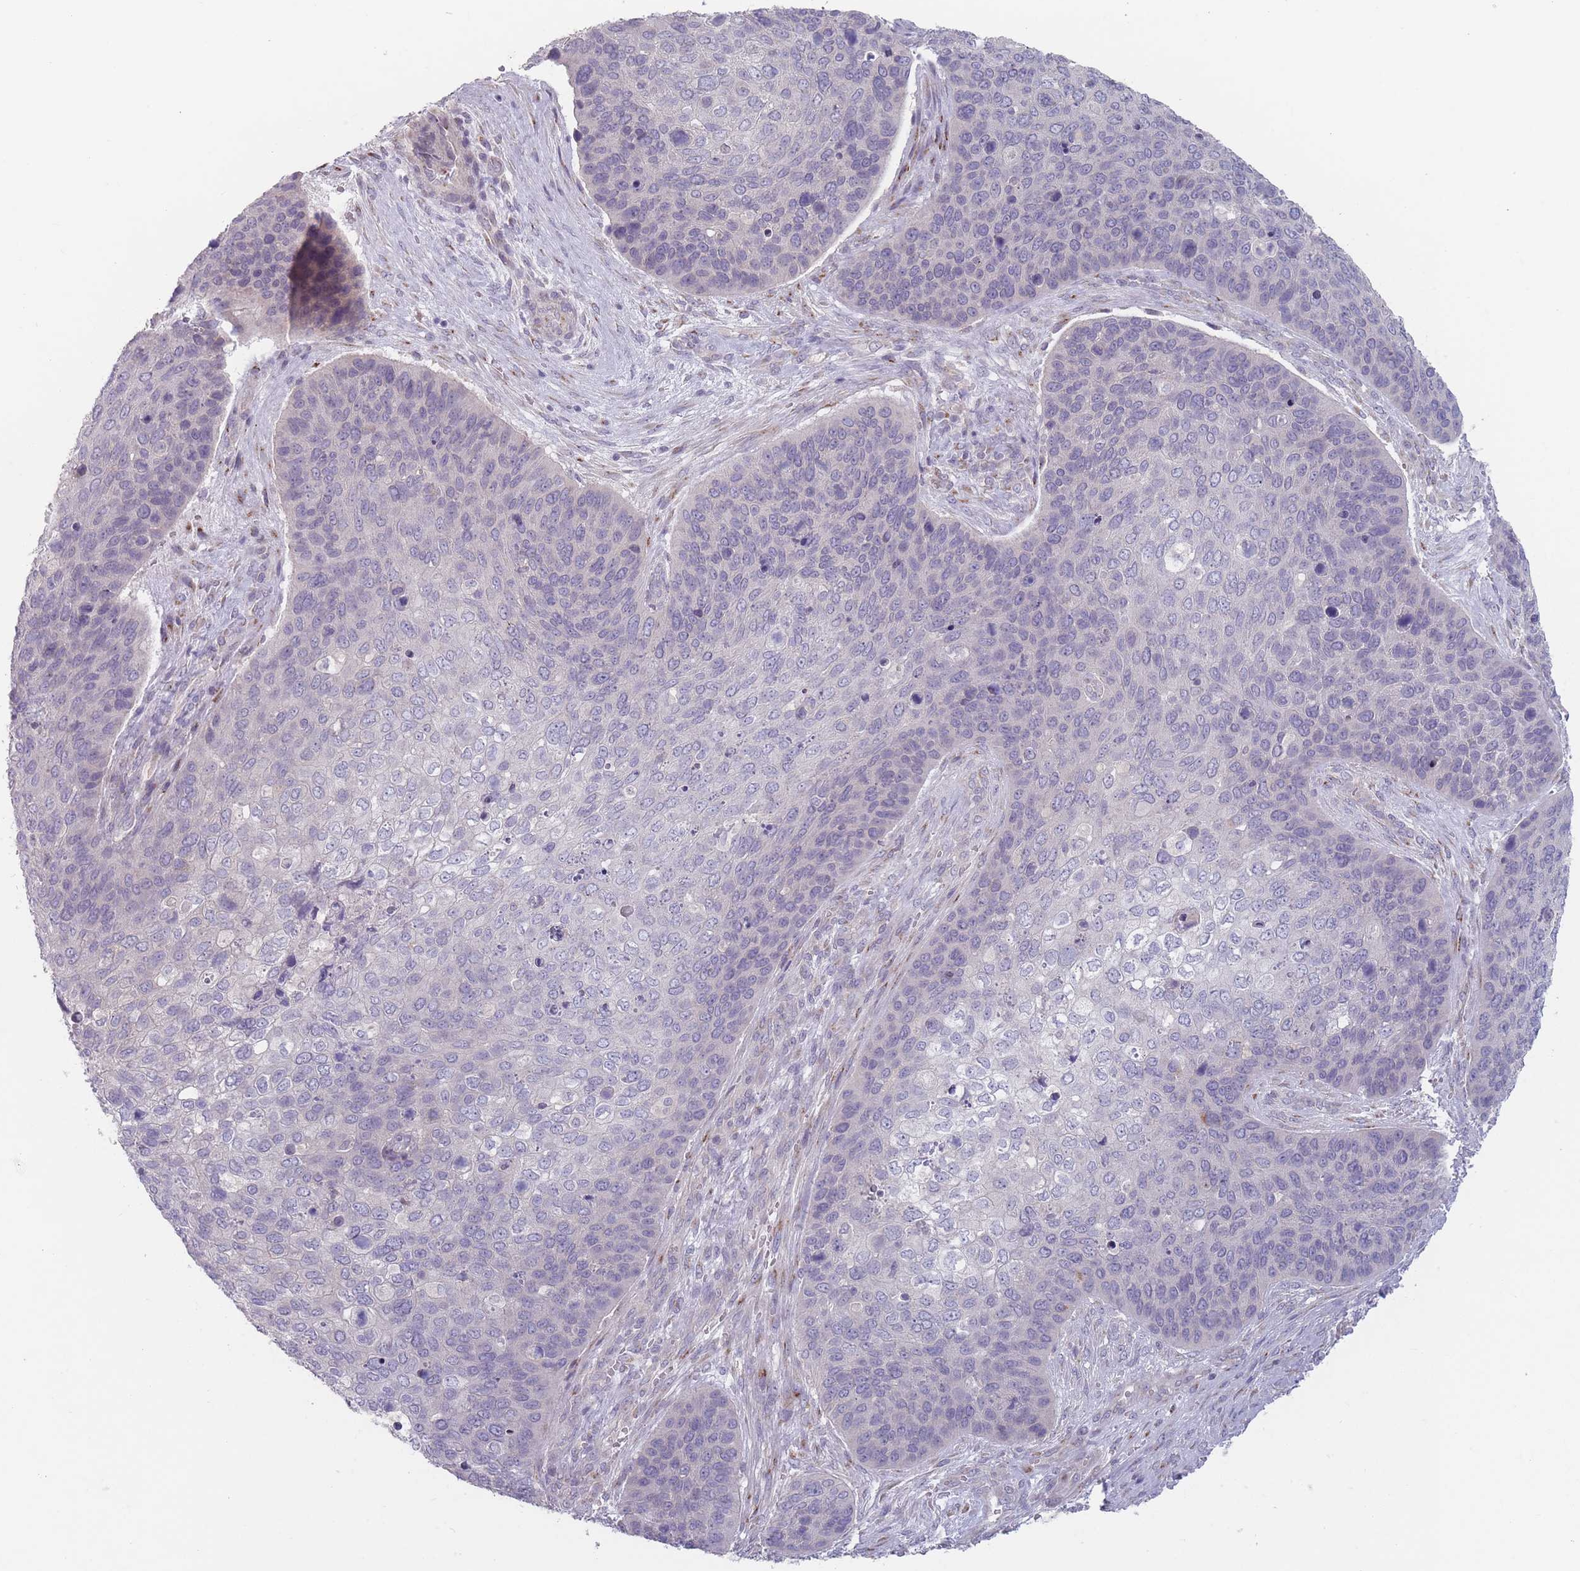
{"staining": {"intensity": "negative", "quantity": "none", "location": "none"}, "tissue": "skin cancer", "cell_type": "Tumor cells", "image_type": "cancer", "snomed": [{"axis": "morphology", "description": "Basal cell carcinoma"}, {"axis": "topography", "description": "Skin"}], "caption": "A histopathology image of human skin basal cell carcinoma is negative for staining in tumor cells. (DAB (3,3'-diaminobenzidine) immunohistochemistry (IHC) with hematoxylin counter stain).", "gene": "AKAIN1", "patient": {"sex": "female", "age": 74}}